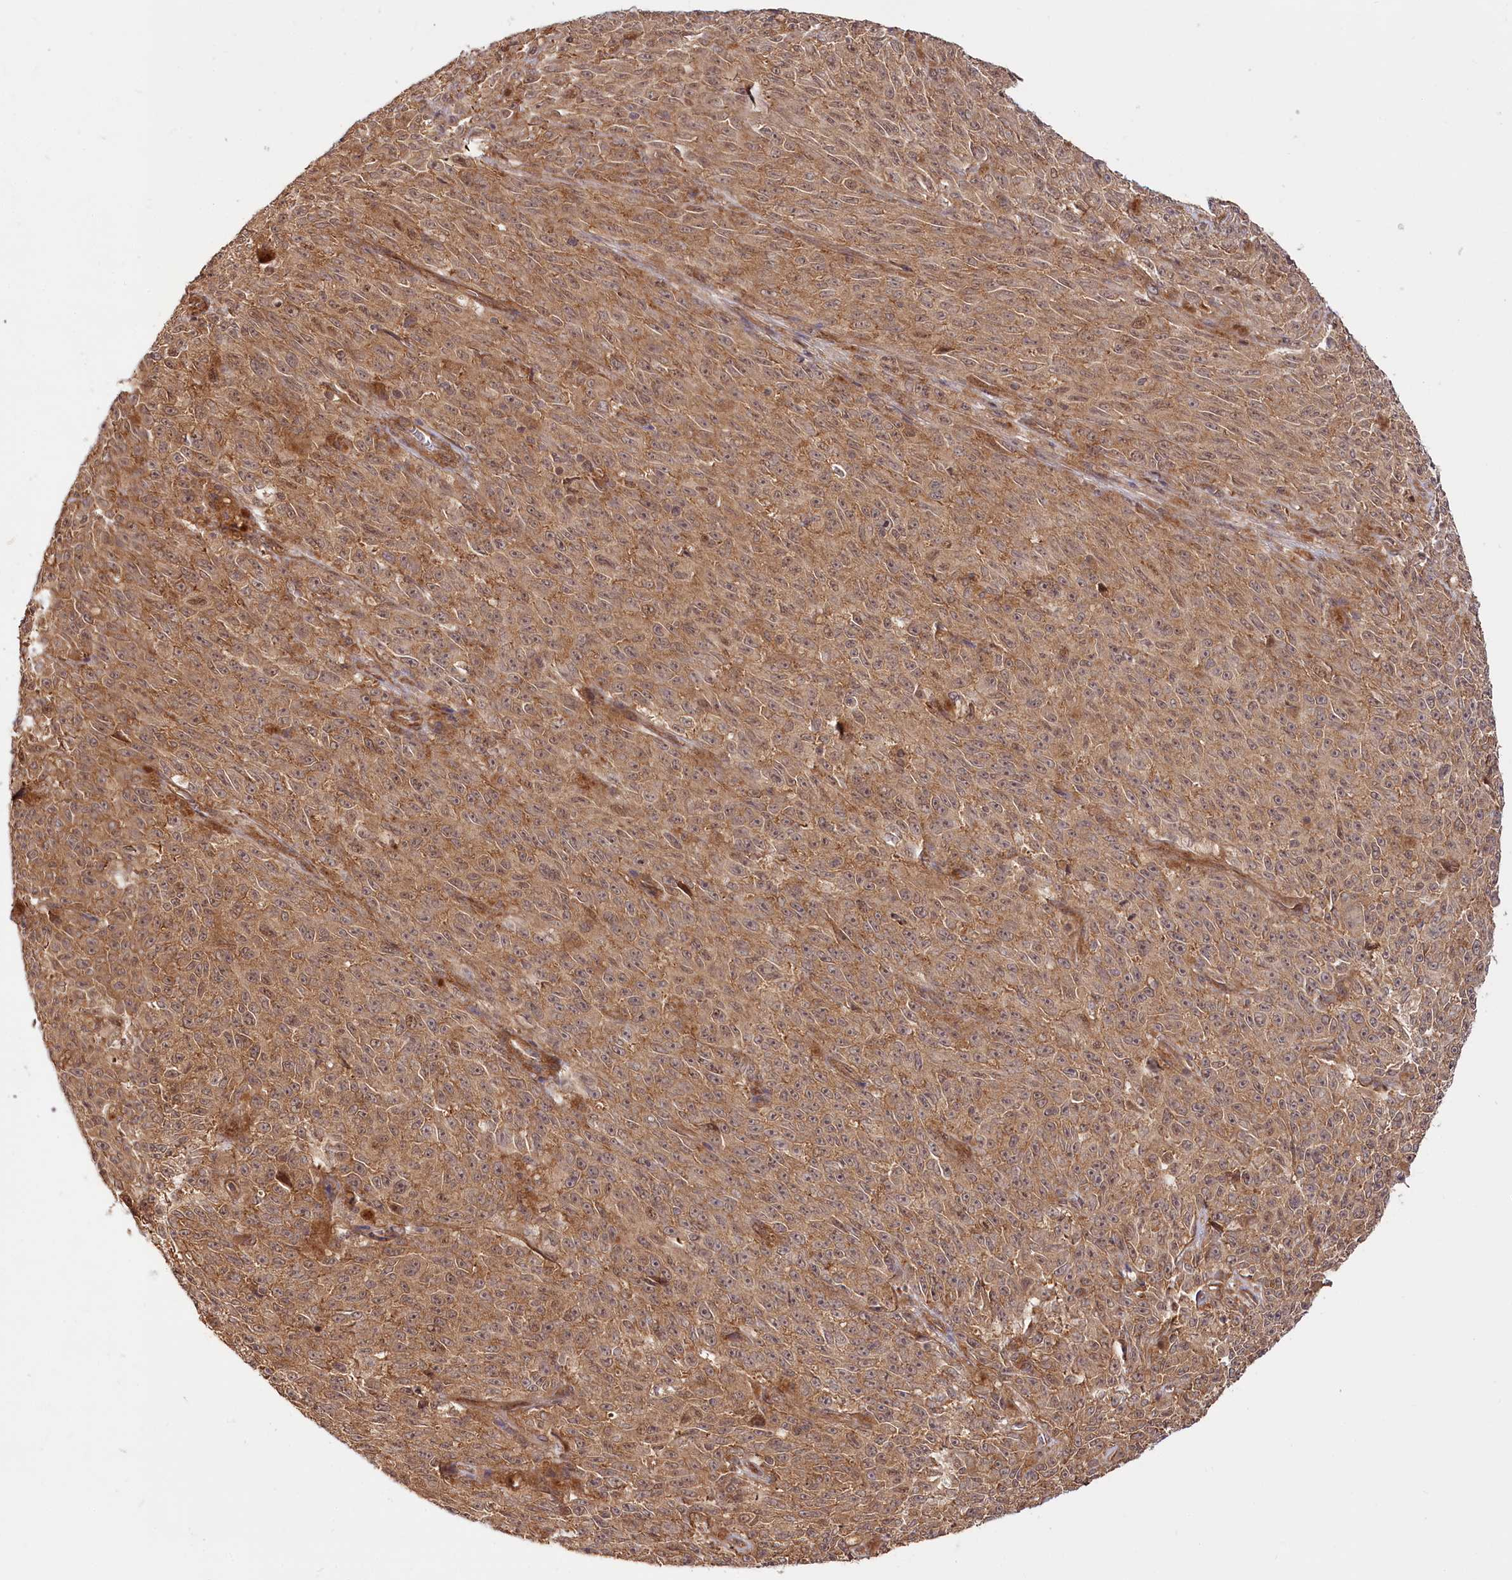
{"staining": {"intensity": "moderate", "quantity": ">75%", "location": "cytoplasmic/membranous,nuclear"}, "tissue": "melanoma", "cell_type": "Tumor cells", "image_type": "cancer", "snomed": [{"axis": "morphology", "description": "Malignant melanoma, NOS"}, {"axis": "topography", "description": "Skin"}], "caption": "Malignant melanoma stained with immunohistochemistry (IHC) reveals moderate cytoplasmic/membranous and nuclear positivity in about >75% of tumor cells. (IHC, brightfield microscopy, high magnification).", "gene": "CEP70", "patient": {"sex": "female", "age": 82}}